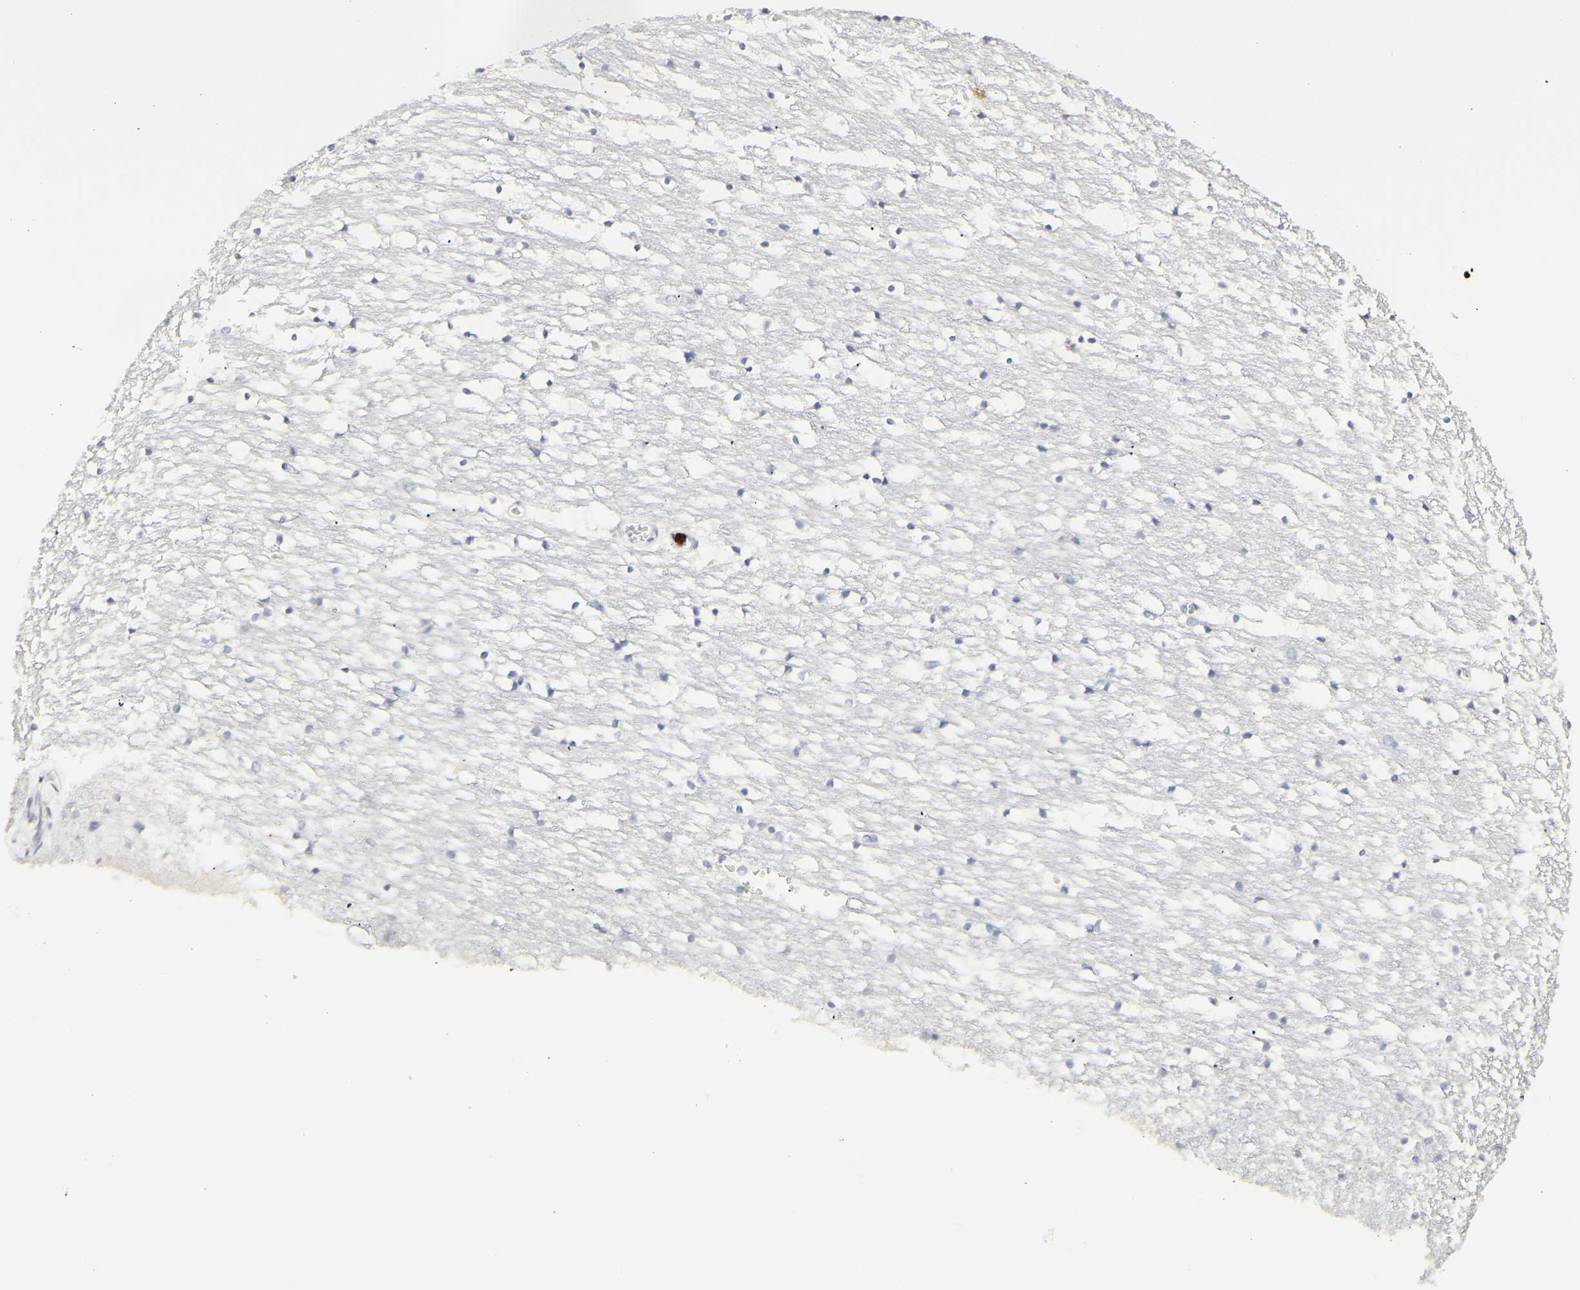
{"staining": {"intensity": "negative", "quantity": "none", "location": "none"}, "tissue": "caudate", "cell_type": "Glial cells", "image_type": "normal", "snomed": [{"axis": "morphology", "description": "Normal tissue, NOS"}, {"axis": "topography", "description": "Lateral ventricle wall"}], "caption": "Immunohistochemical staining of unremarkable caudate reveals no significant expression in glial cells.", "gene": "MPO", "patient": {"sex": "male", "age": 45}}